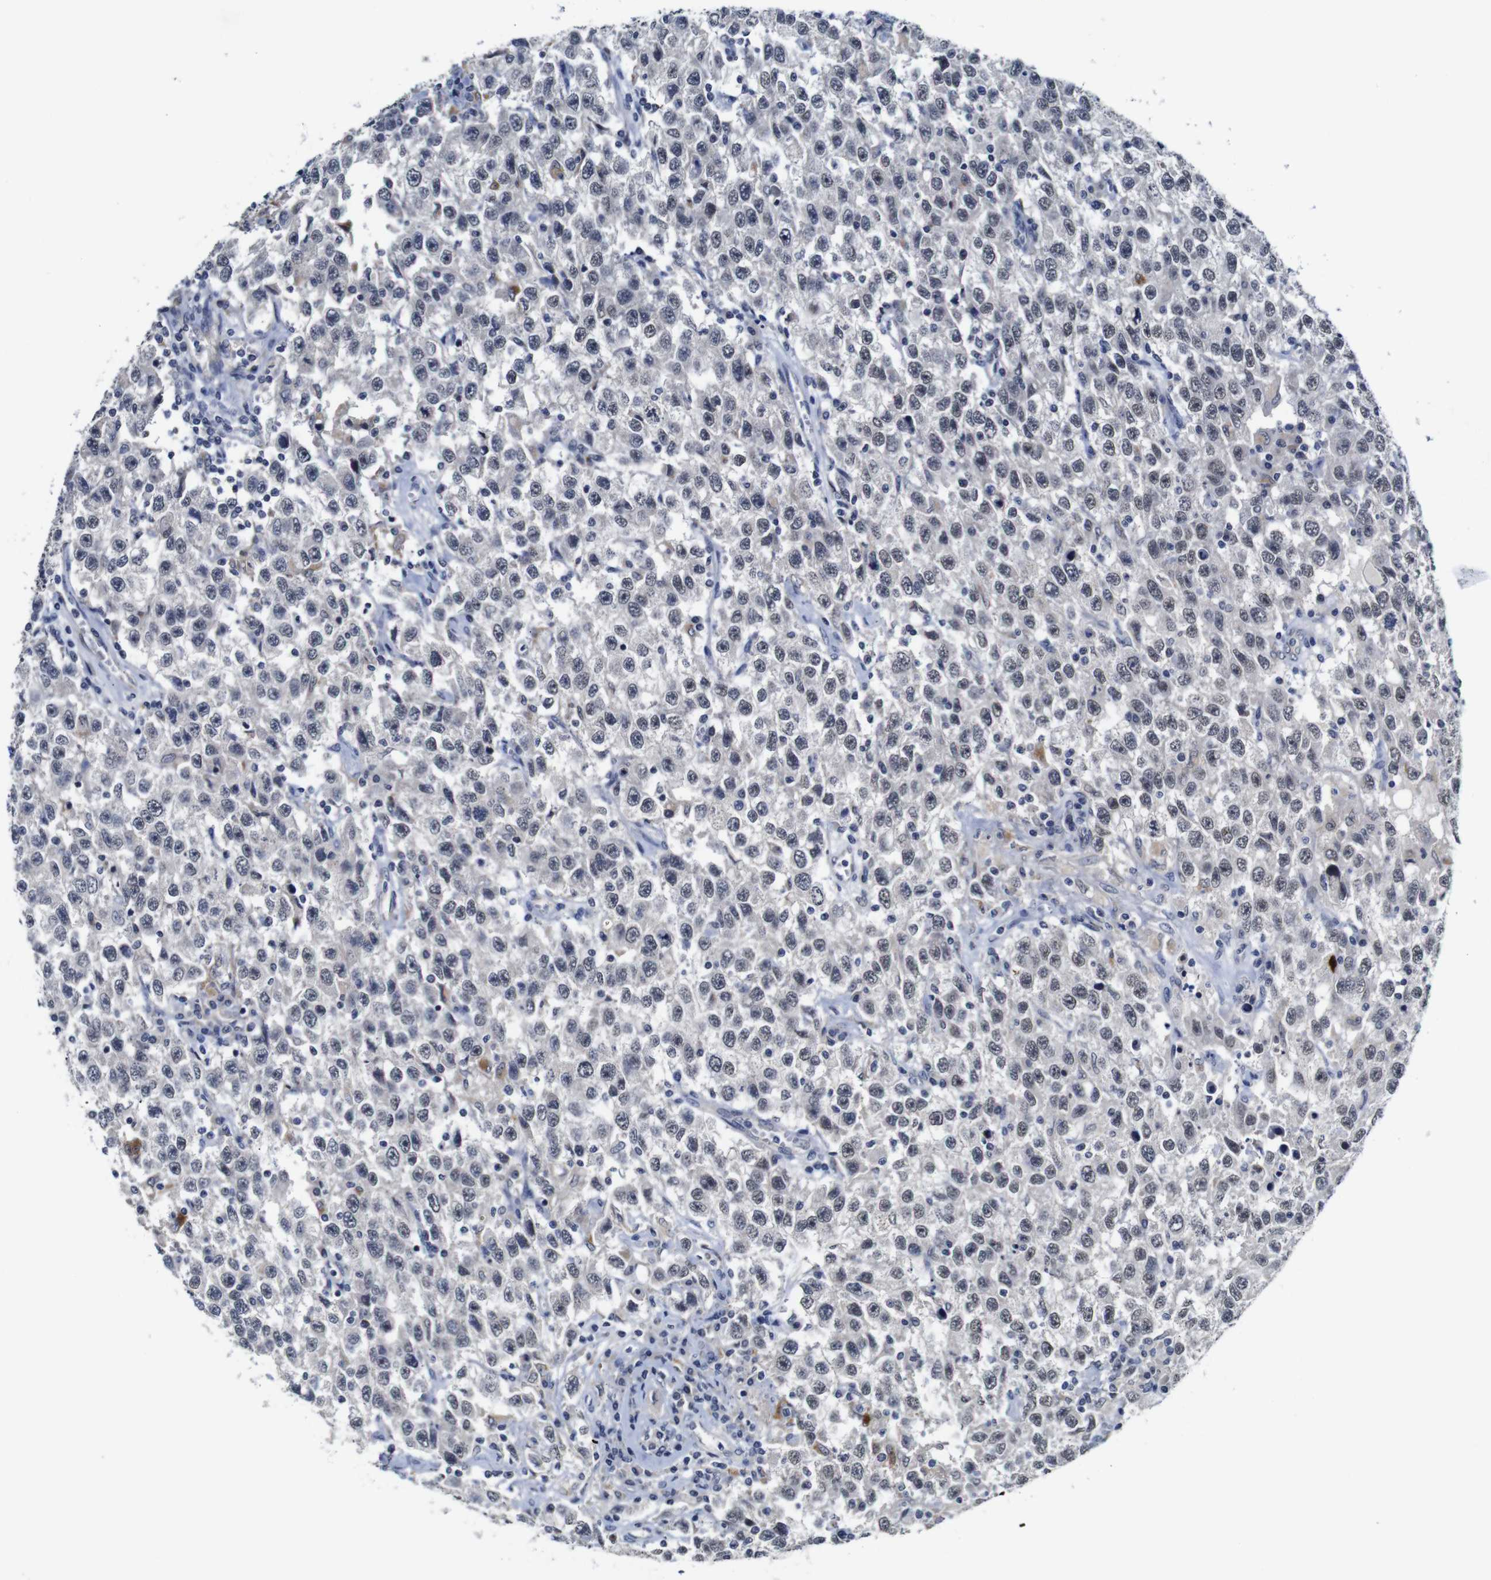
{"staining": {"intensity": "negative", "quantity": "none", "location": "none"}, "tissue": "testis cancer", "cell_type": "Tumor cells", "image_type": "cancer", "snomed": [{"axis": "morphology", "description": "Seminoma, NOS"}, {"axis": "topography", "description": "Testis"}], "caption": "There is no significant positivity in tumor cells of seminoma (testis).", "gene": "NTRK3", "patient": {"sex": "male", "age": 41}}